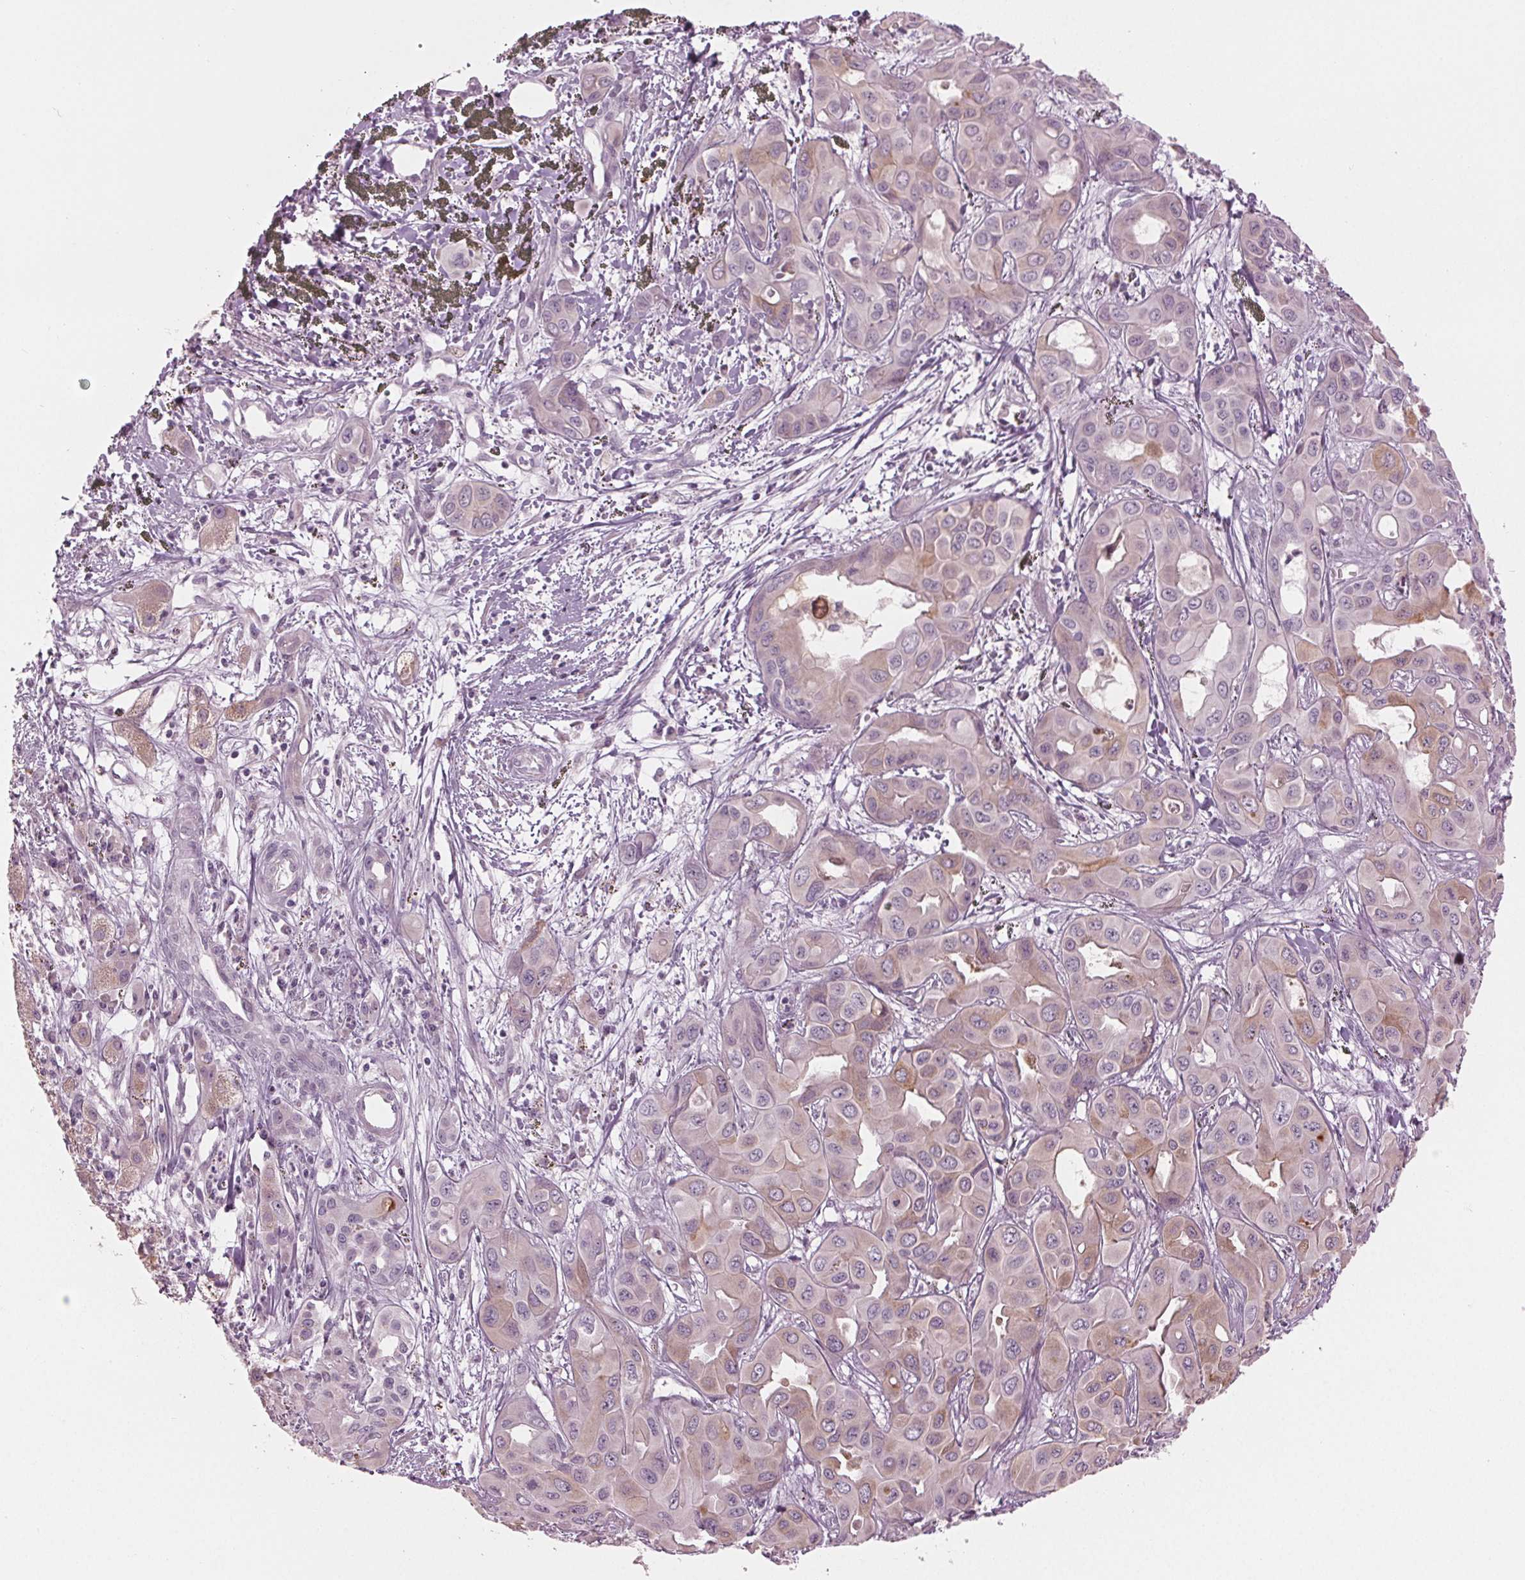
{"staining": {"intensity": "negative", "quantity": "none", "location": "none"}, "tissue": "liver cancer", "cell_type": "Tumor cells", "image_type": "cancer", "snomed": [{"axis": "morphology", "description": "Cholangiocarcinoma"}, {"axis": "topography", "description": "Liver"}], "caption": "DAB immunohistochemical staining of human liver cancer (cholangiocarcinoma) exhibits no significant expression in tumor cells.", "gene": "PRAP1", "patient": {"sex": "female", "age": 60}}